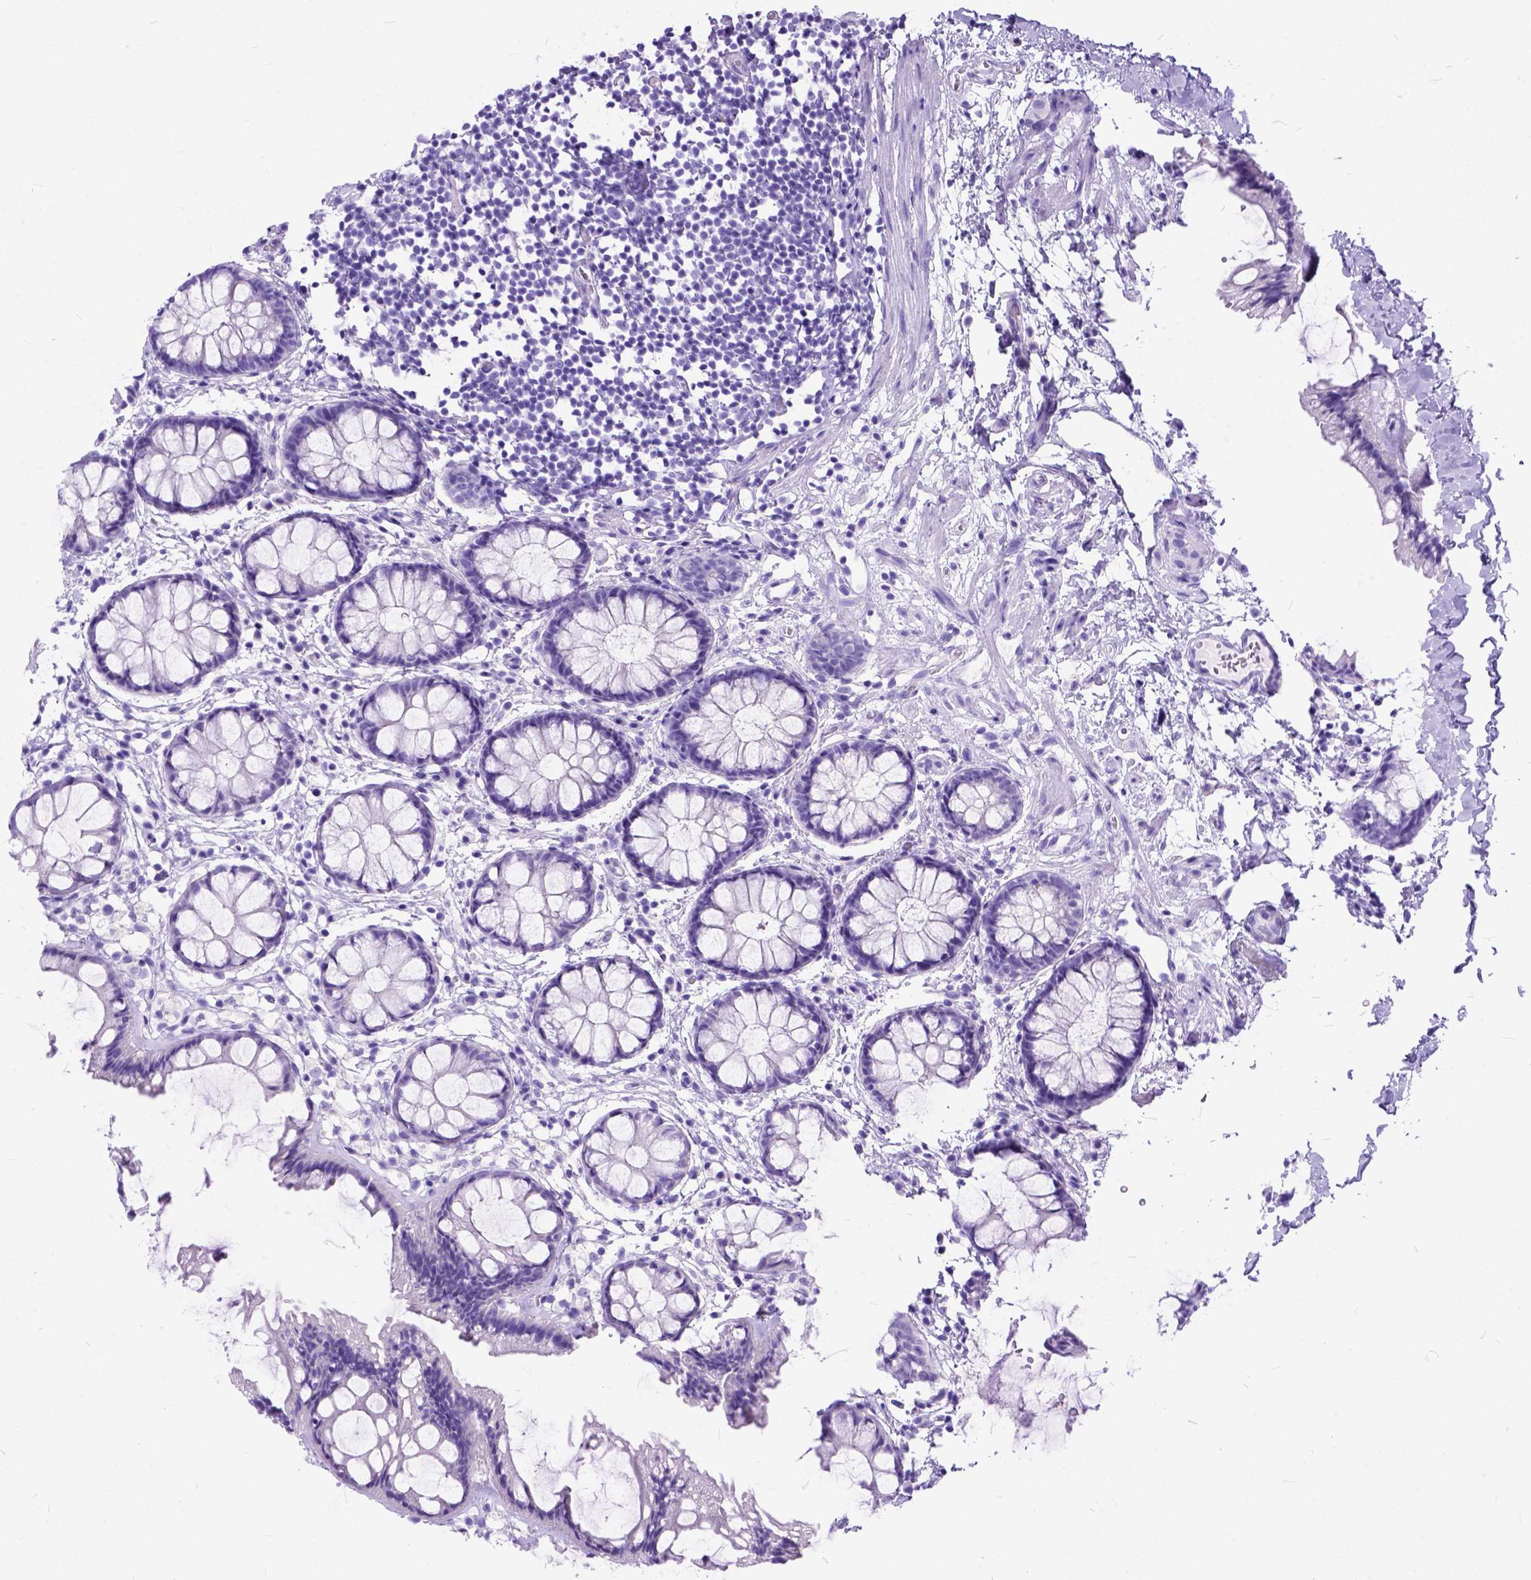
{"staining": {"intensity": "negative", "quantity": "none", "location": "none"}, "tissue": "rectum", "cell_type": "Glandular cells", "image_type": "normal", "snomed": [{"axis": "morphology", "description": "Normal tissue, NOS"}, {"axis": "topography", "description": "Rectum"}], "caption": "DAB (3,3'-diaminobenzidine) immunohistochemical staining of benign rectum shows no significant staining in glandular cells.", "gene": "C1QTNF3", "patient": {"sex": "female", "age": 62}}